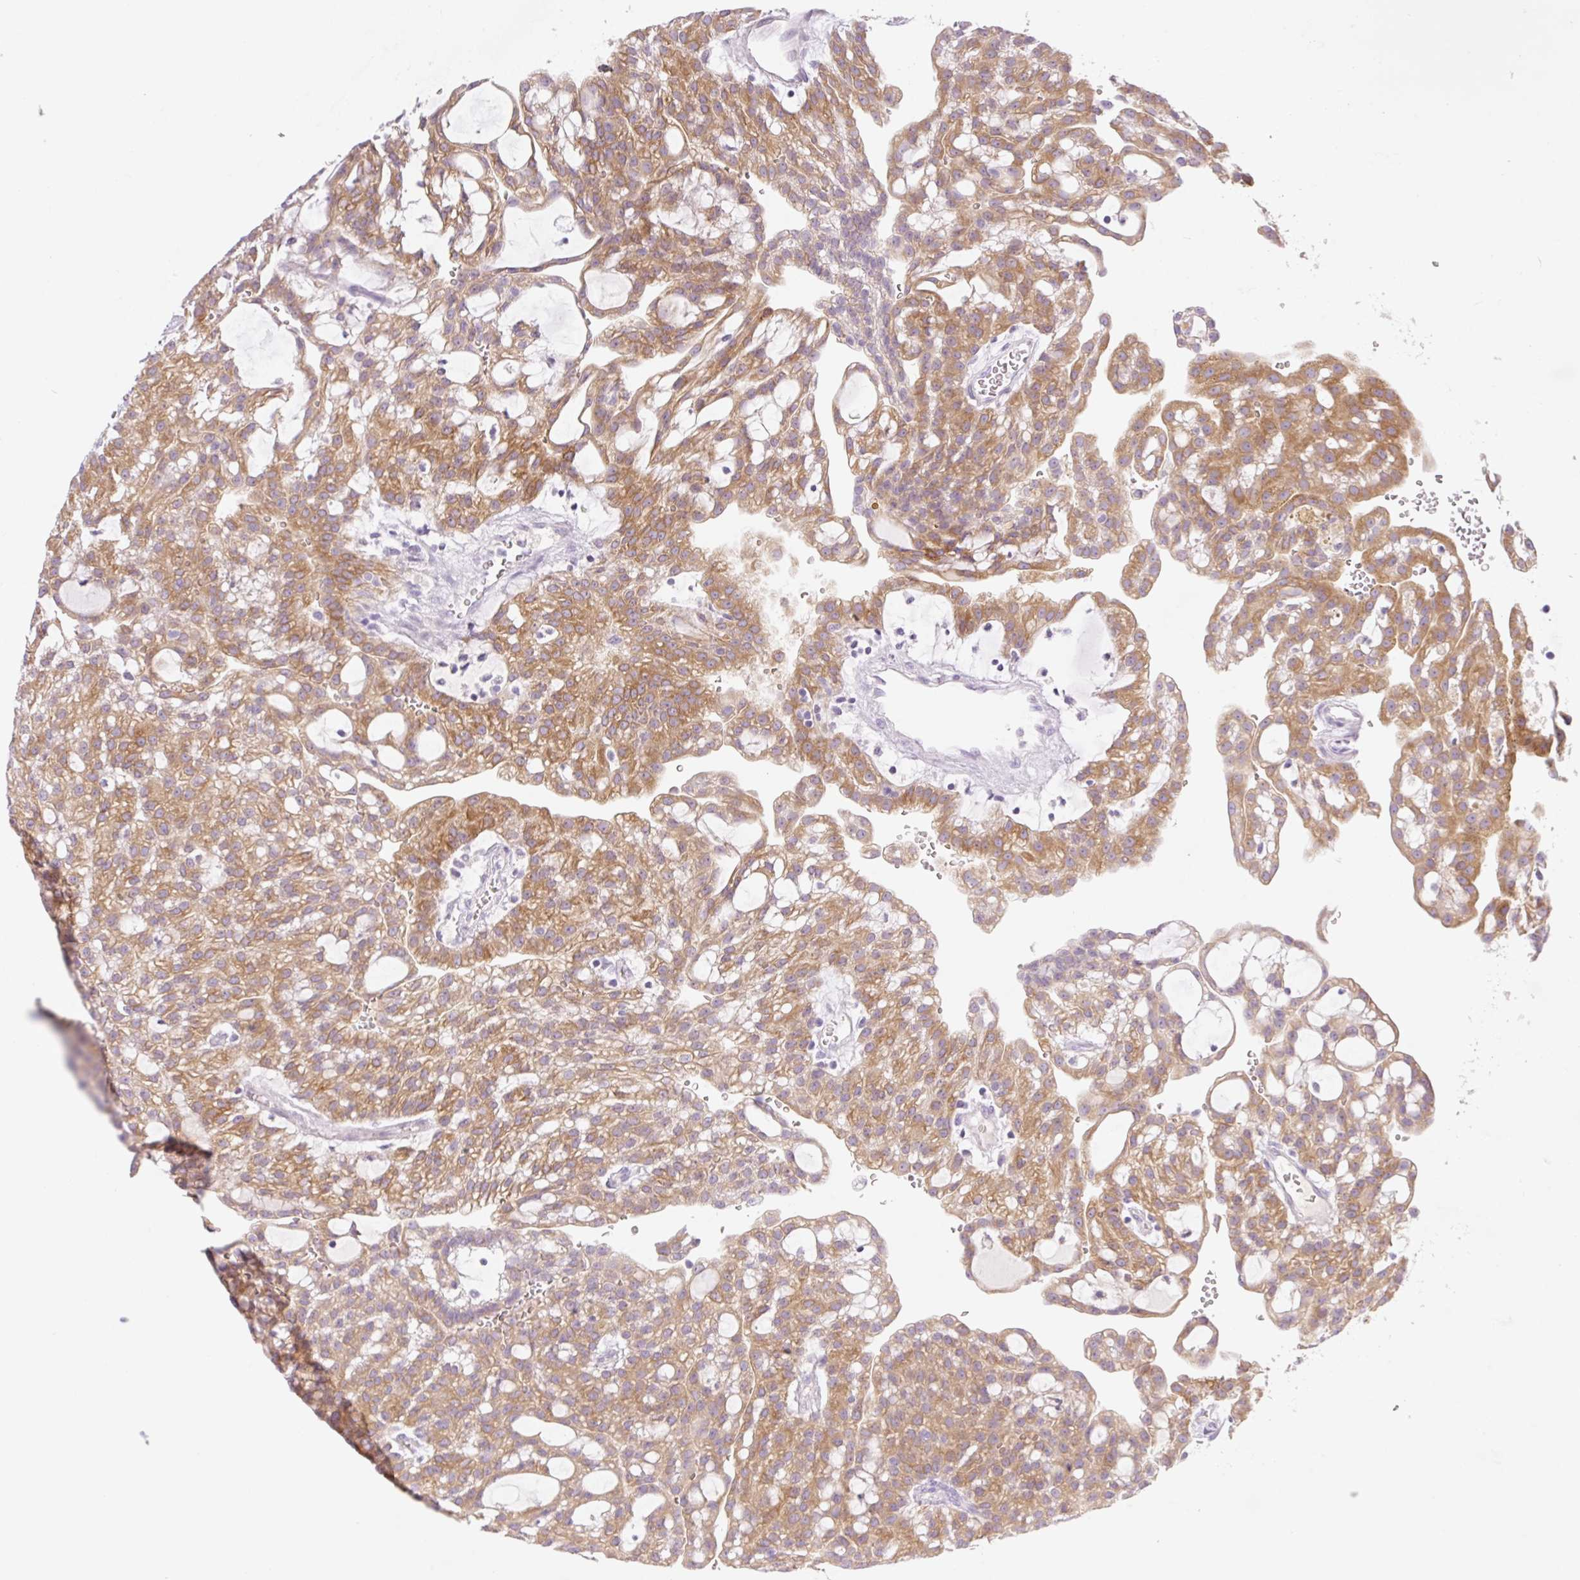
{"staining": {"intensity": "moderate", "quantity": ">75%", "location": "cytoplasmic/membranous"}, "tissue": "renal cancer", "cell_type": "Tumor cells", "image_type": "cancer", "snomed": [{"axis": "morphology", "description": "Adenocarcinoma, NOS"}, {"axis": "topography", "description": "Kidney"}], "caption": "Adenocarcinoma (renal) tissue demonstrates moderate cytoplasmic/membranous expression in about >75% of tumor cells, visualized by immunohistochemistry.", "gene": "MIA2", "patient": {"sex": "male", "age": 63}}